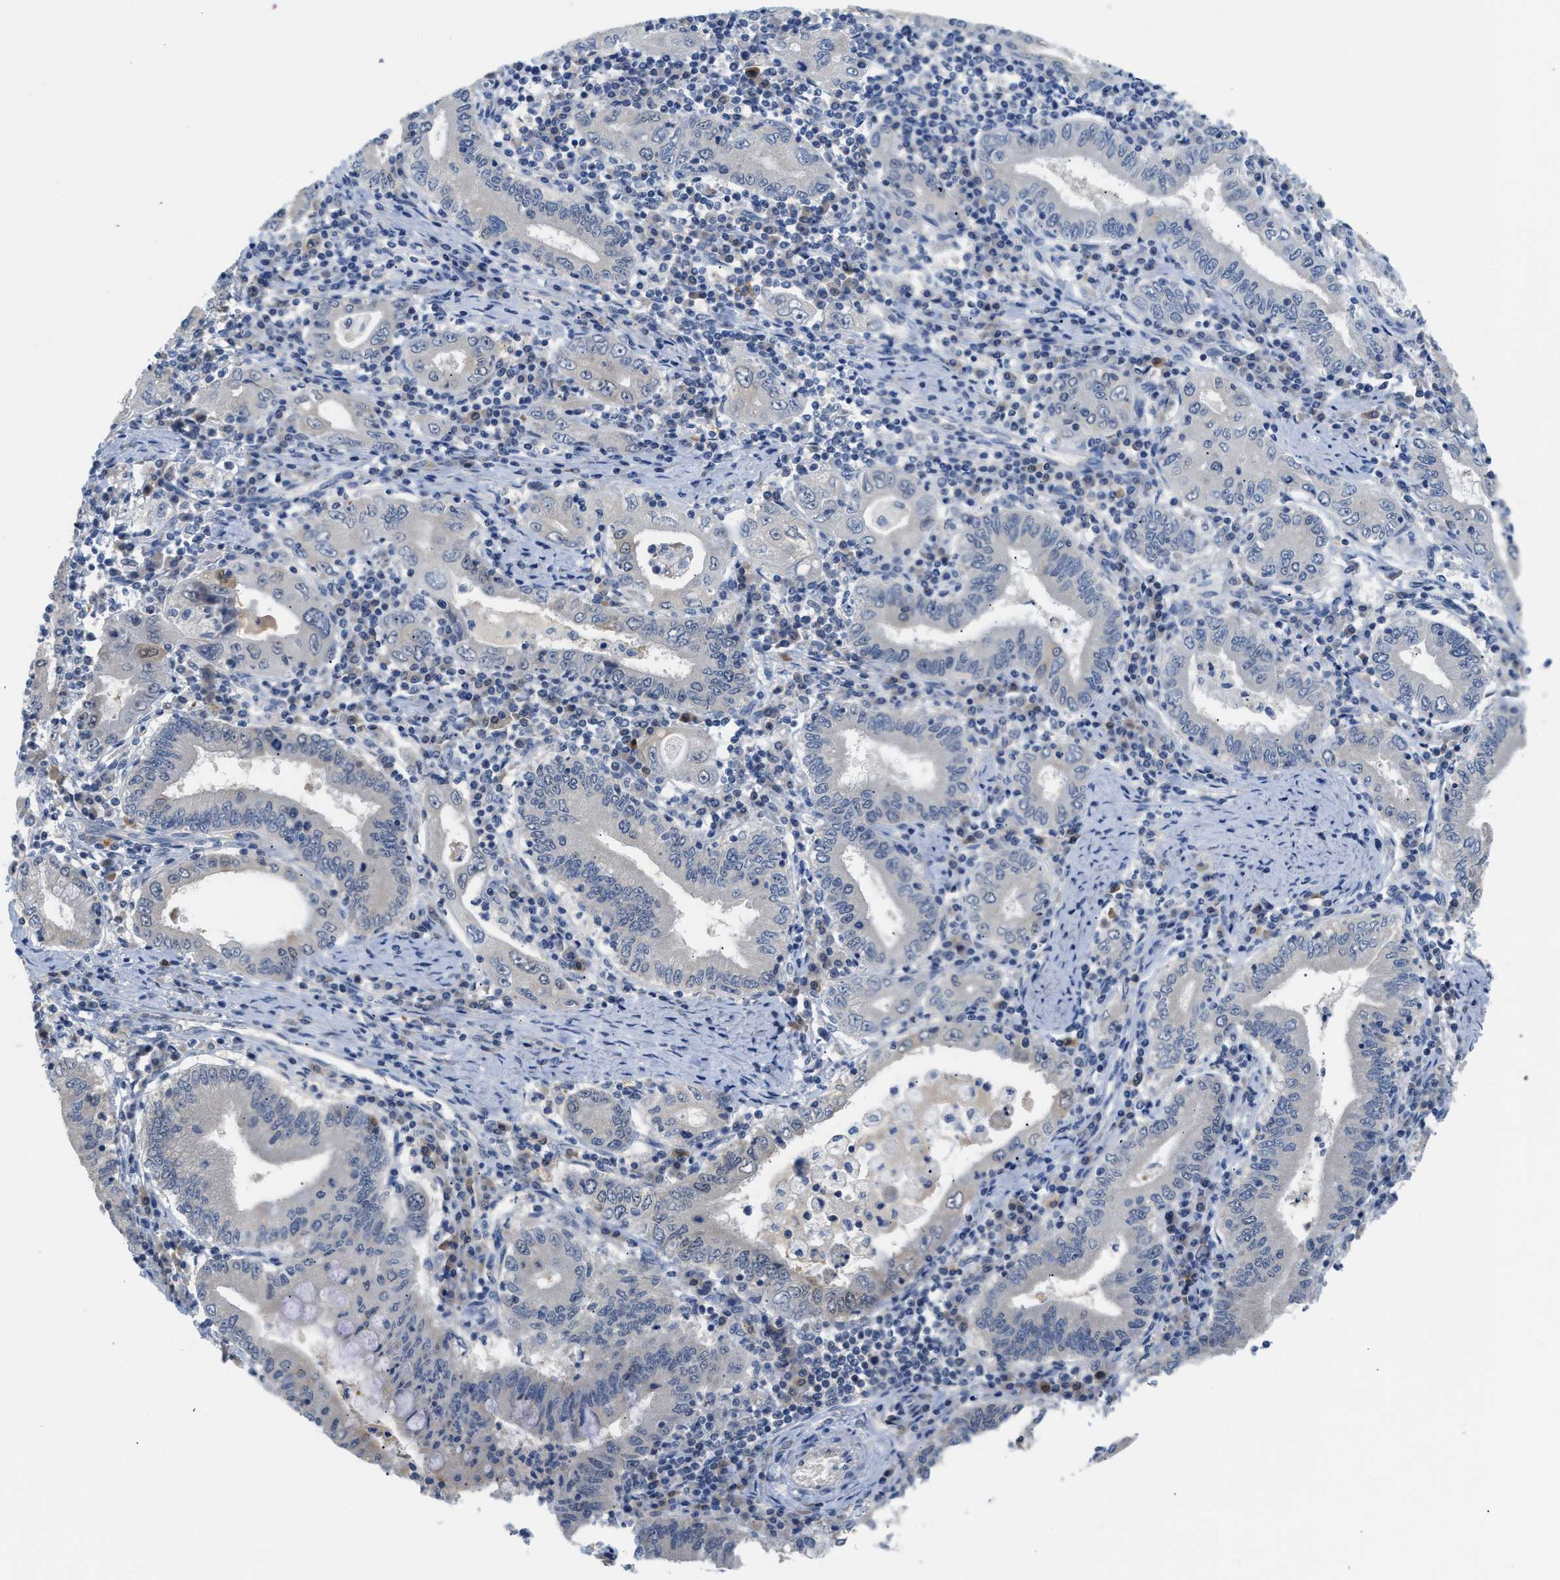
{"staining": {"intensity": "negative", "quantity": "none", "location": "none"}, "tissue": "stomach cancer", "cell_type": "Tumor cells", "image_type": "cancer", "snomed": [{"axis": "morphology", "description": "Normal tissue, NOS"}, {"axis": "morphology", "description": "Adenocarcinoma, NOS"}, {"axis": "topography", "description": "Esophagus"}, {"axis": "topography", "description": "Stomach, upper"}, {"axis": "topography", "description": "Peripheral nerve tissue"}], "caption": "IHC micrograph of human adenocarcinoma (stomach) stained for a protein (brown), which reveals no expression in tumor cells.", "gene": "PSAT1", "patient": {"sex": "male", "age": 62}}